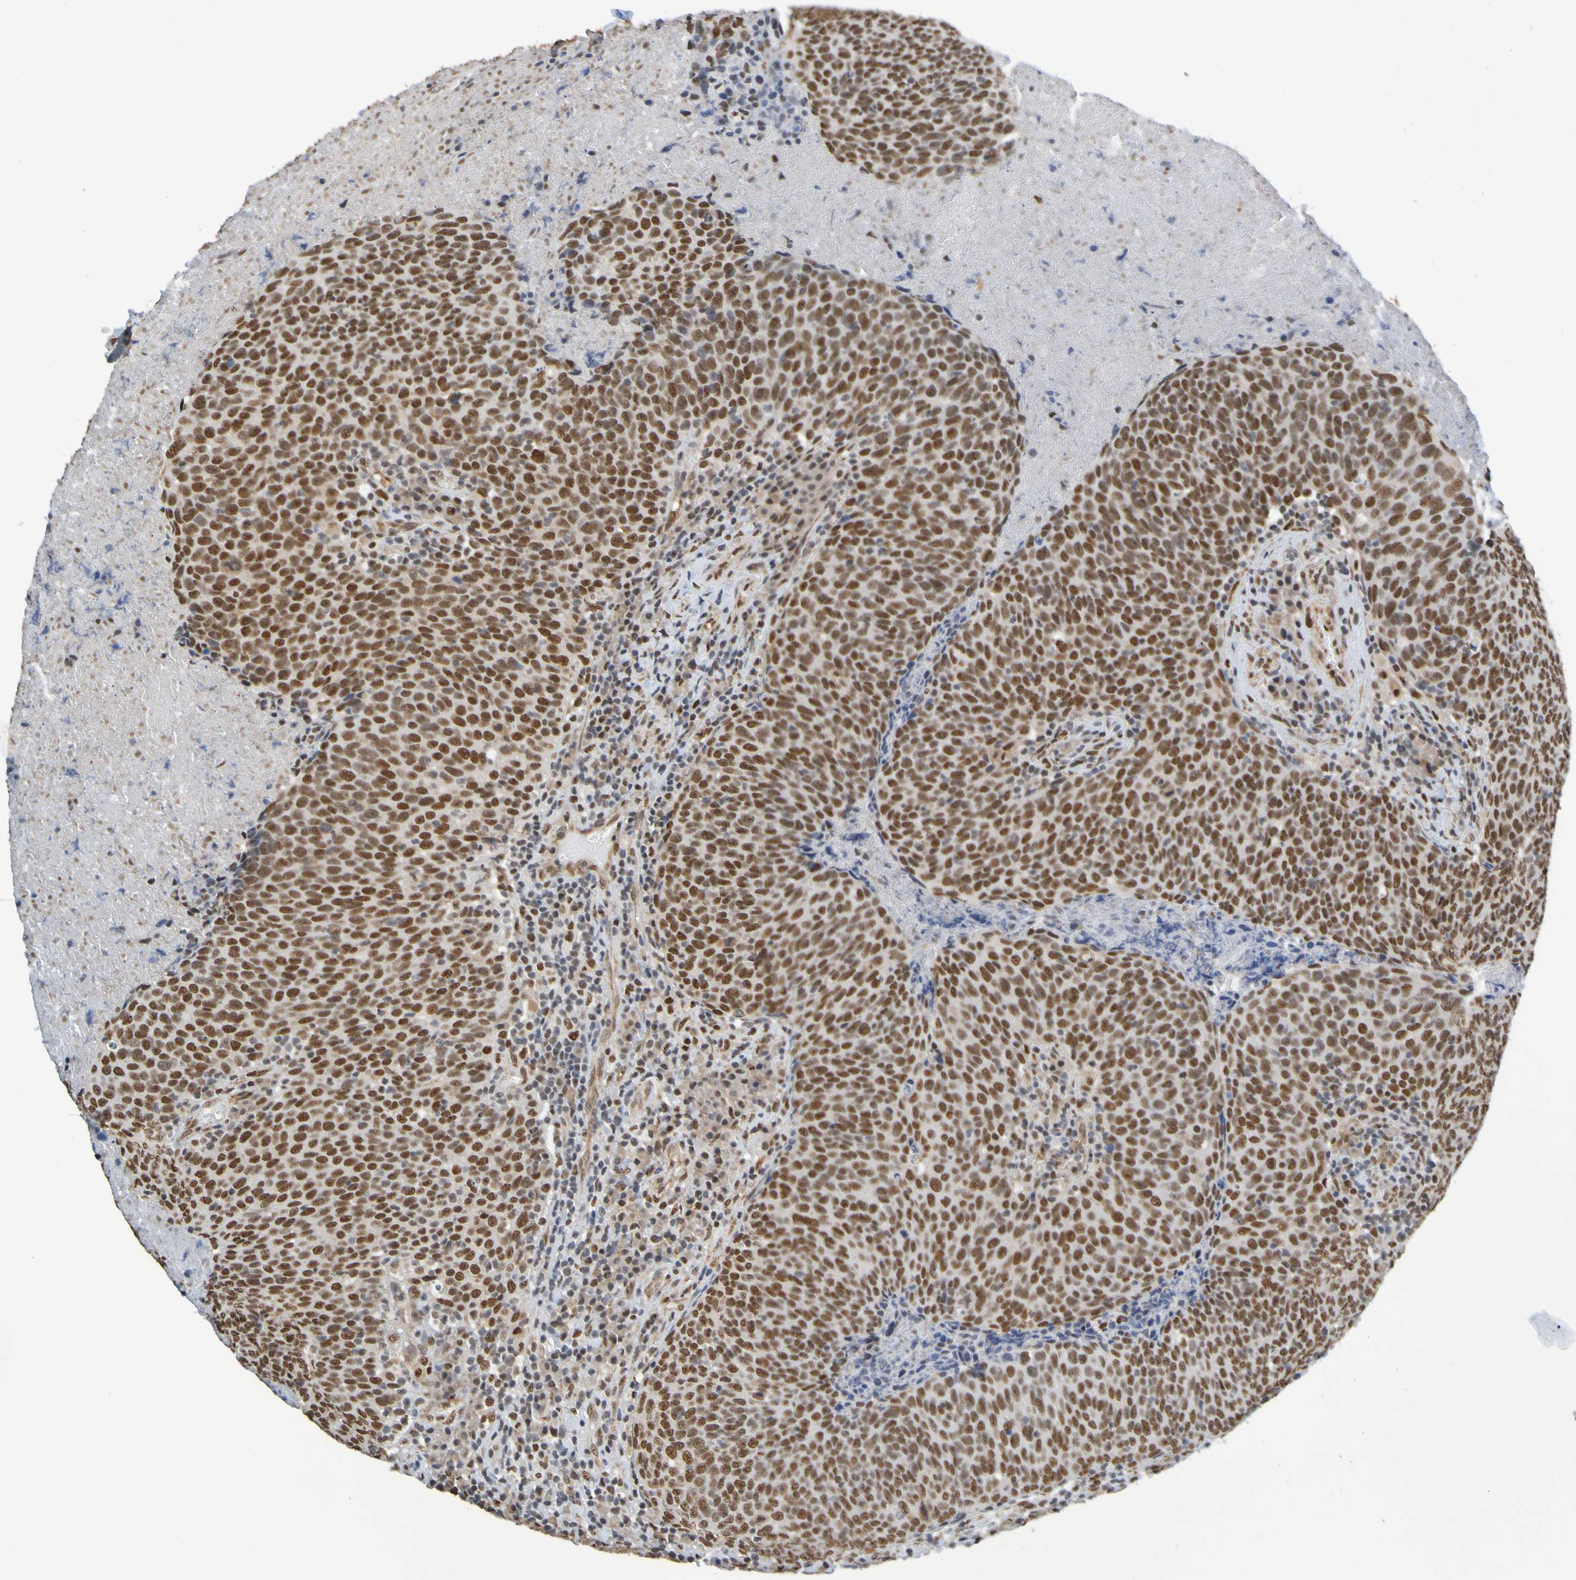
{"staining": {"intensity": "strong", "quantity": ">75%", "location": "nuclear"}, "tissue": "head and neck cancer", "cell_type": "Tumor cells", "image_type": "cancer", "snomed": [{"axis": "morphology", "description": "Squamous cell carcinoma, NOS"}, {"axis": "morphology", "description": "Squamous cell carcinoma, metastatic, NOS"}, {"axis": "topography", "description": "Lymph node"}, {"axis": "topography", "description": "Head-Neck"}], "caption": "Protein analysis of metastatic squamous cell carcinoma (head and neck) tissue reveals strong nuclear positivity in about >75% of tumor cells.", "gene": "HDAC2", "patient": {"sex": "male", "age": 62}}